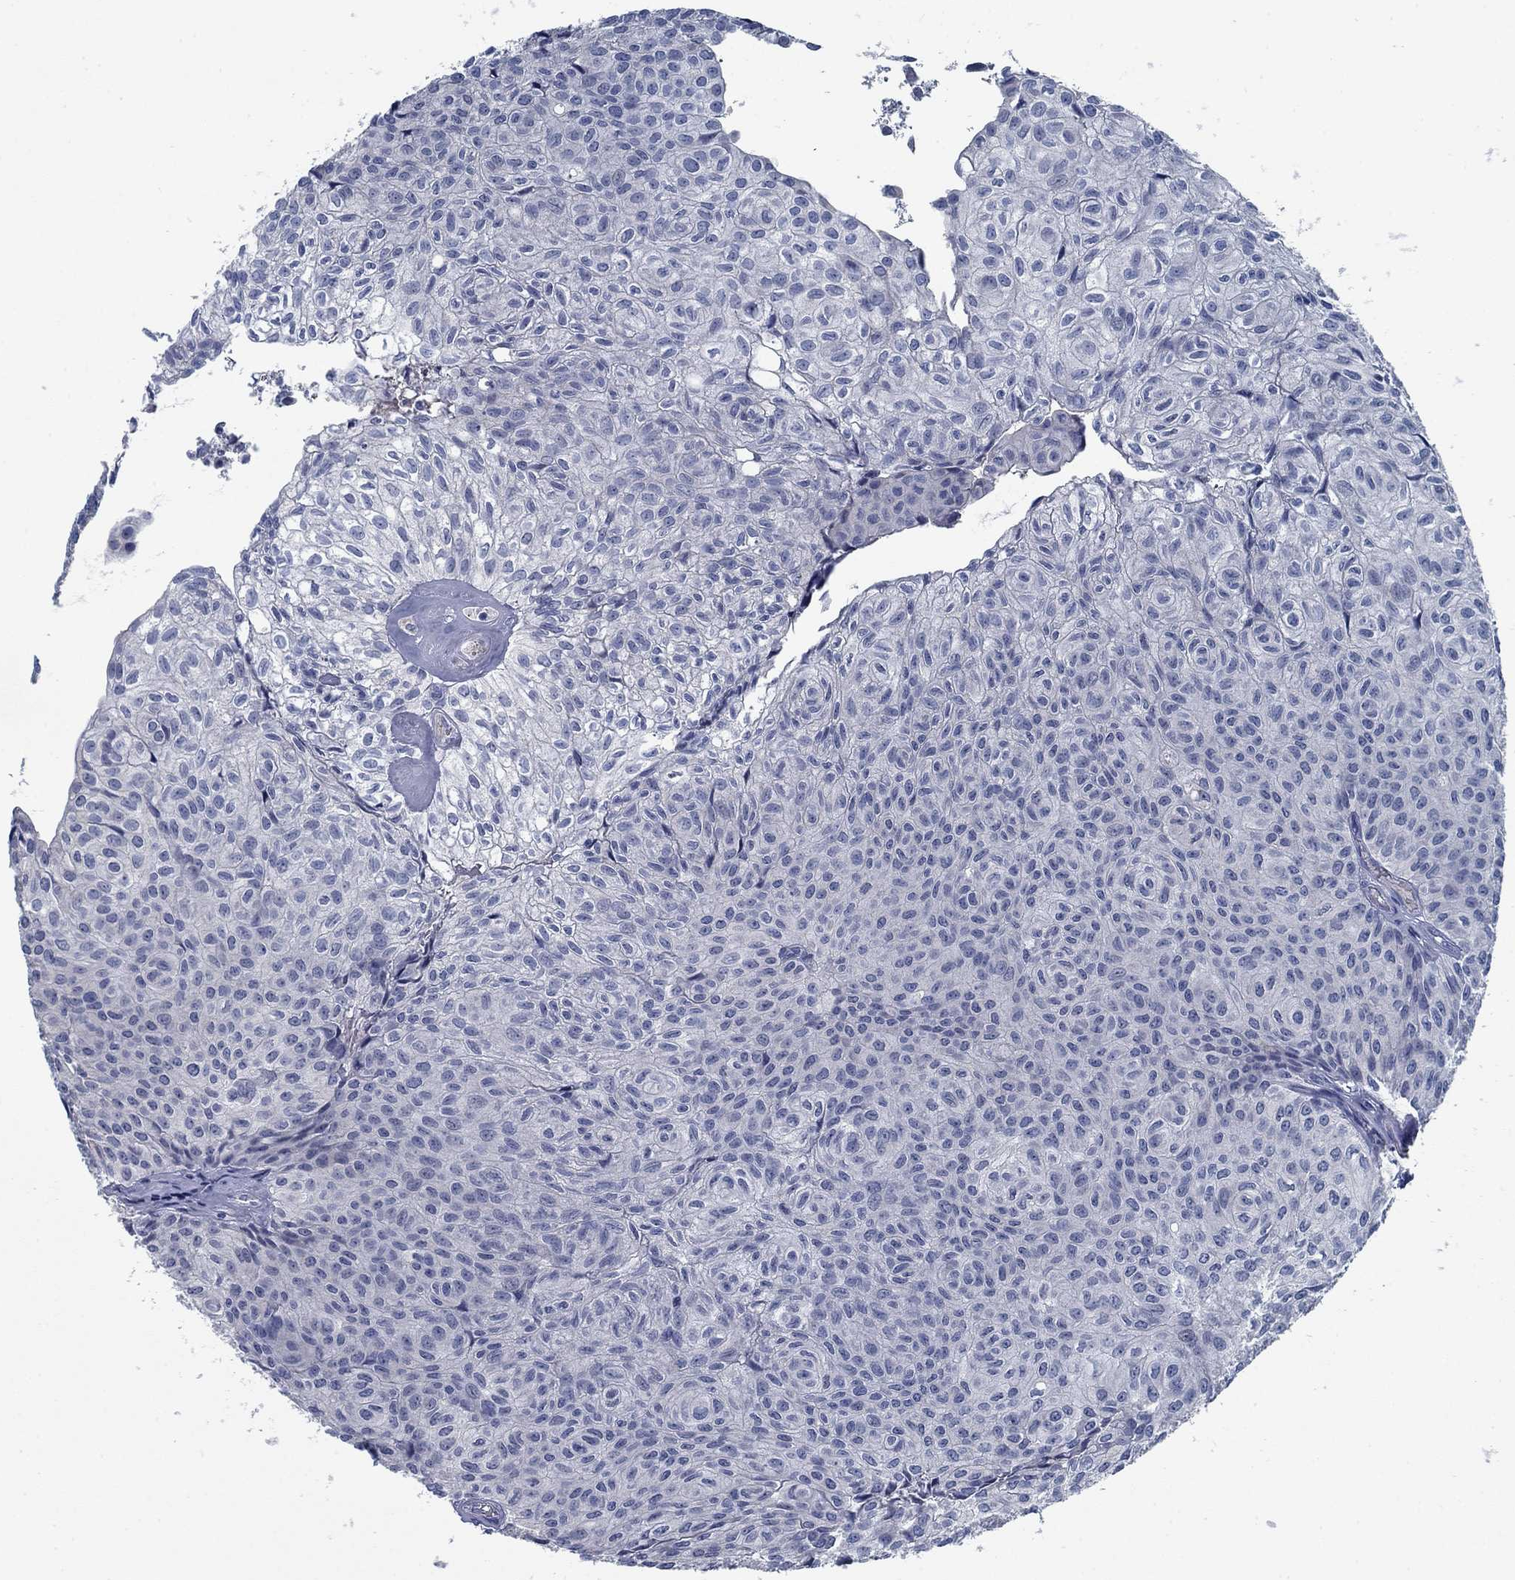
{"staining": {"intensity": "negative", "quantity": "none", "location": "none"}, "tissue": "urothelial cancer", "cell_type": "Tumor cells", "image_type": "cancer", "snomed": [{"axis": "morphology", "description": "Urothelial carcinoma, Low grade"}, {"axis": "topography", "description": "Urinary bladder"}], "caption": "IHC photomicrograph of neoplastic tissue: human urothelial cancer stained with DAB (3,3'-diaminobenzidine) exhibits no significant protein expression in tumor cells.", "gene": "PNMA8A", "patient": {"sex": "male", "age": 89}}